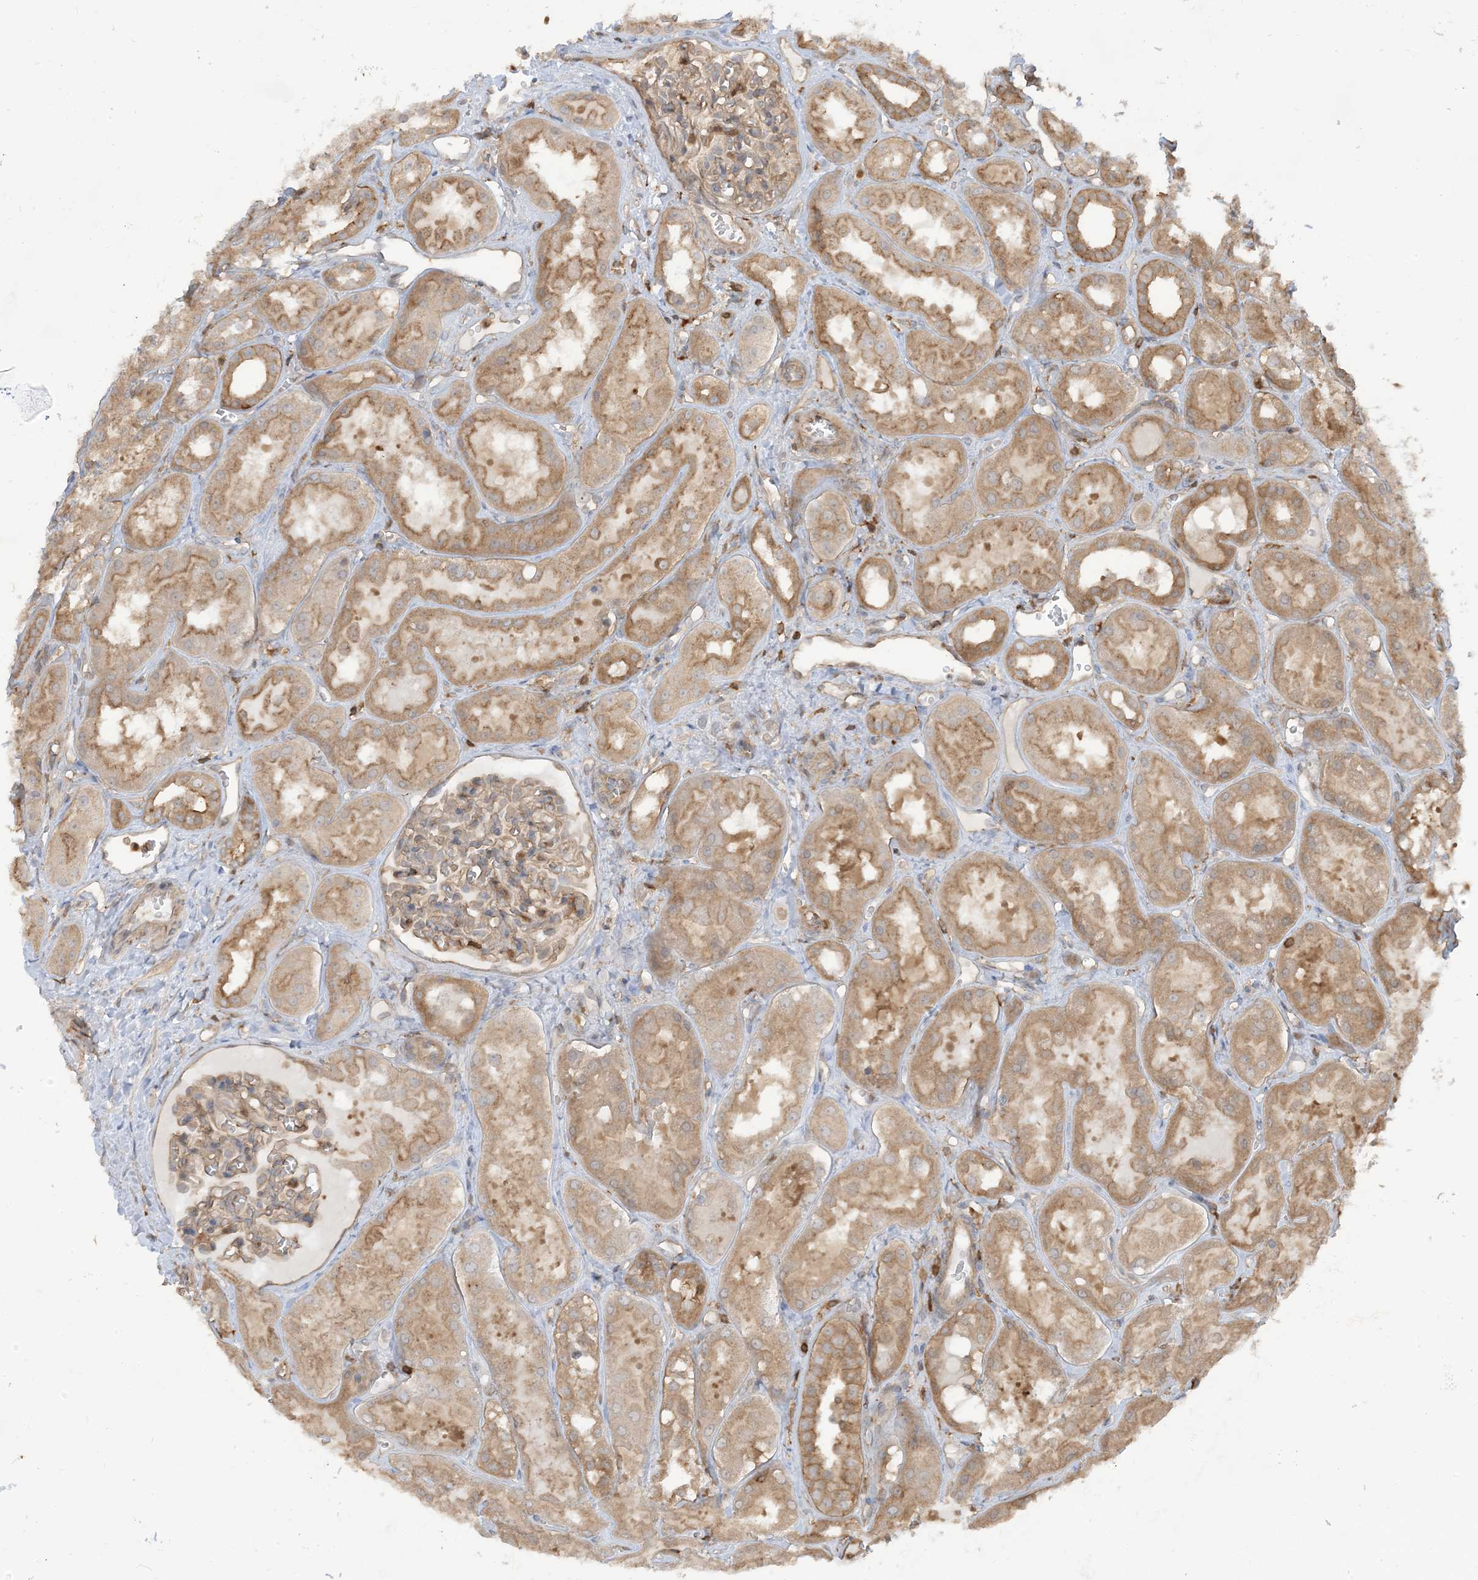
{"staining": {"intensity": "weak", "quantity": "25%-75%", "location": "cytoplasmic/membranous"}, "tissue": "kidney", "cell_type": "Cells in glomeruli", "image_type": "normal", "snomed": [{"axis": "morphology", "description": "Normal tissue, NOS"}, {"axis": "topography", "description": "Kidney"}], "caption": "This is an image of immunohistochemistry (IHC) staining of normal kidney, which shows weak positivity in the cytoplasmic/membranous of cells in glomeruli.", "gene": "CAPZB", "patient": {"sex": "male", "age": 16}}